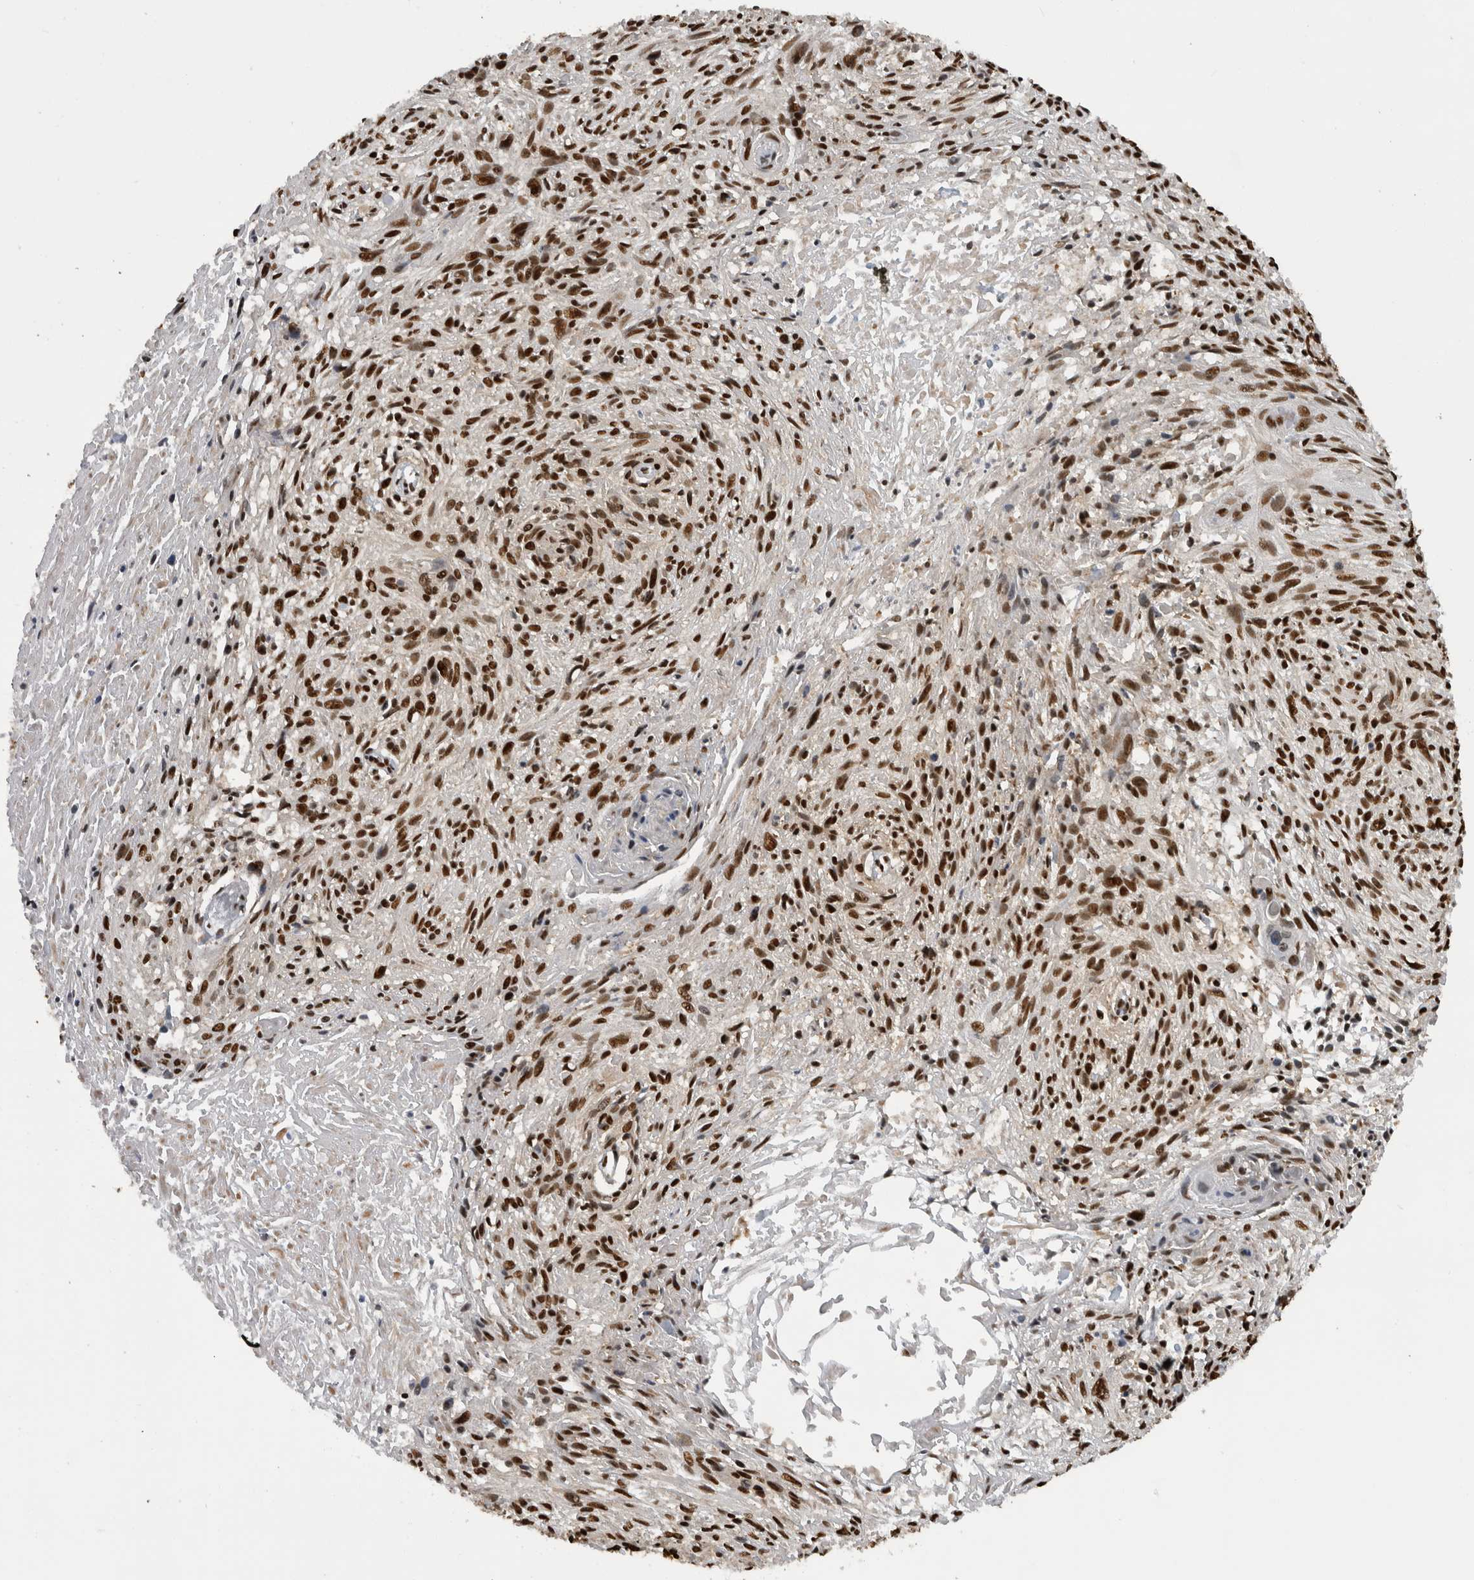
{"staining": {"intensity": "strong", "quantity": ">75%", "location": "nuclear"}, "tissue": "cervical cancer", "cell_type": "Tumor cells", "image_type": "cancer", "snomed": [{"axis": "morphology", "description": "Squamous cell carcinoma, NOS"}, {"axis": "topography", "description": "Cervix"}], "caption": "A high amount of strong nuclear expression is appreciated in about >75% of tumor cells in cervical squamous cell carcinoma tissue. (IHC, brightfield microscopy, high magnification).", "gene": "ZSCAN2", "patient": {"sex": "female", "age": 51}}